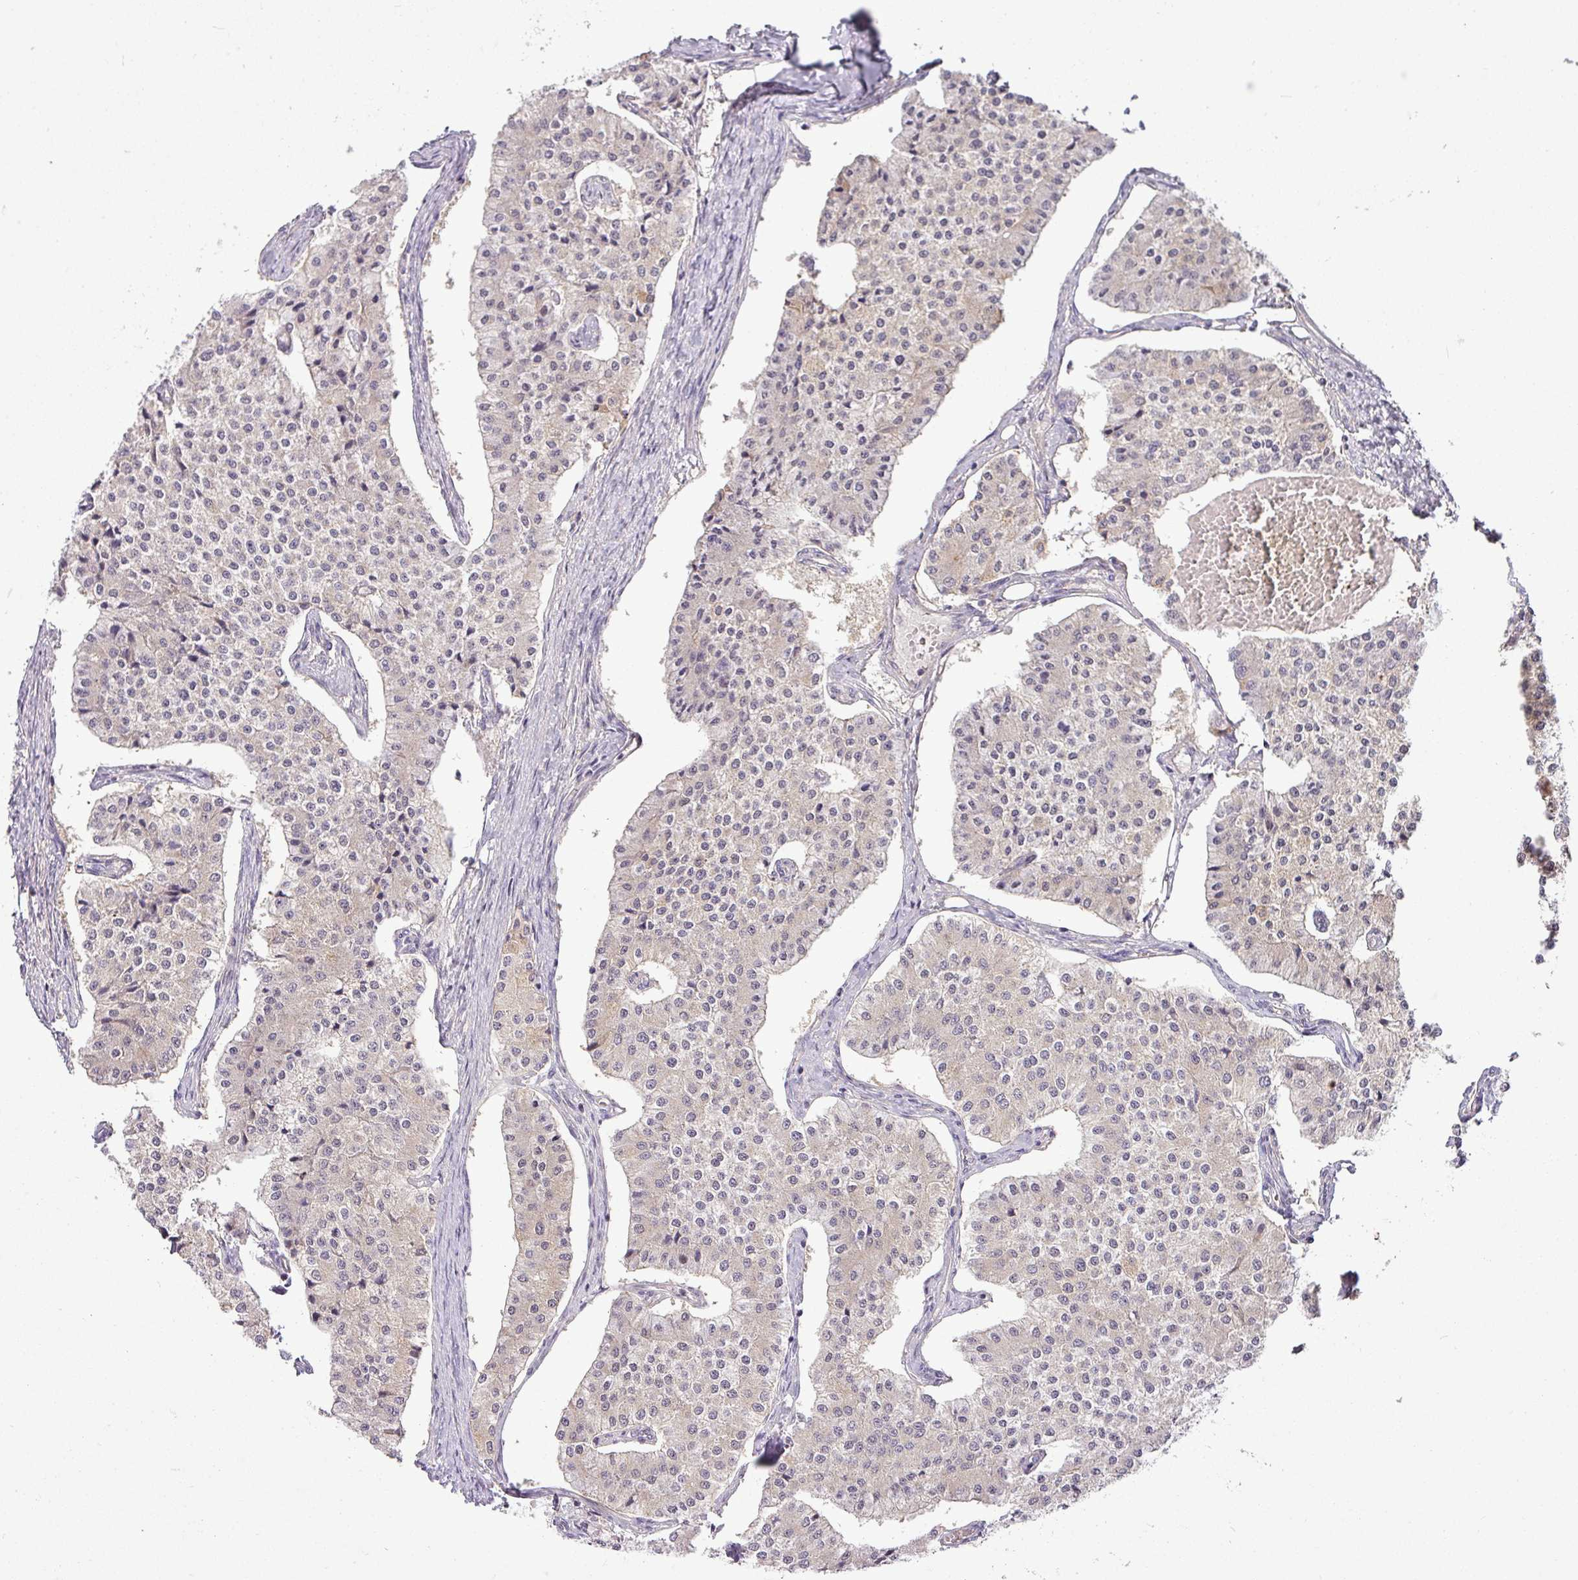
{"staining": {"intensity": "negative", "quantity": "none", "location": "none"}, "tissue": "carcinoid", "cell_type": "Tumor cells", "image_type": "cancer", "snomed": [{"axis": "morphology", "description": "Carcinoid, malignant, NOS"}, {"axis": "topography", "description": "Colon"}], "caption": "Immunohistochemical staining of carcinoid displays no significant staining in tumor cells.", "gene": "APOM", "patient": {"sex": "female", "age": 52}}